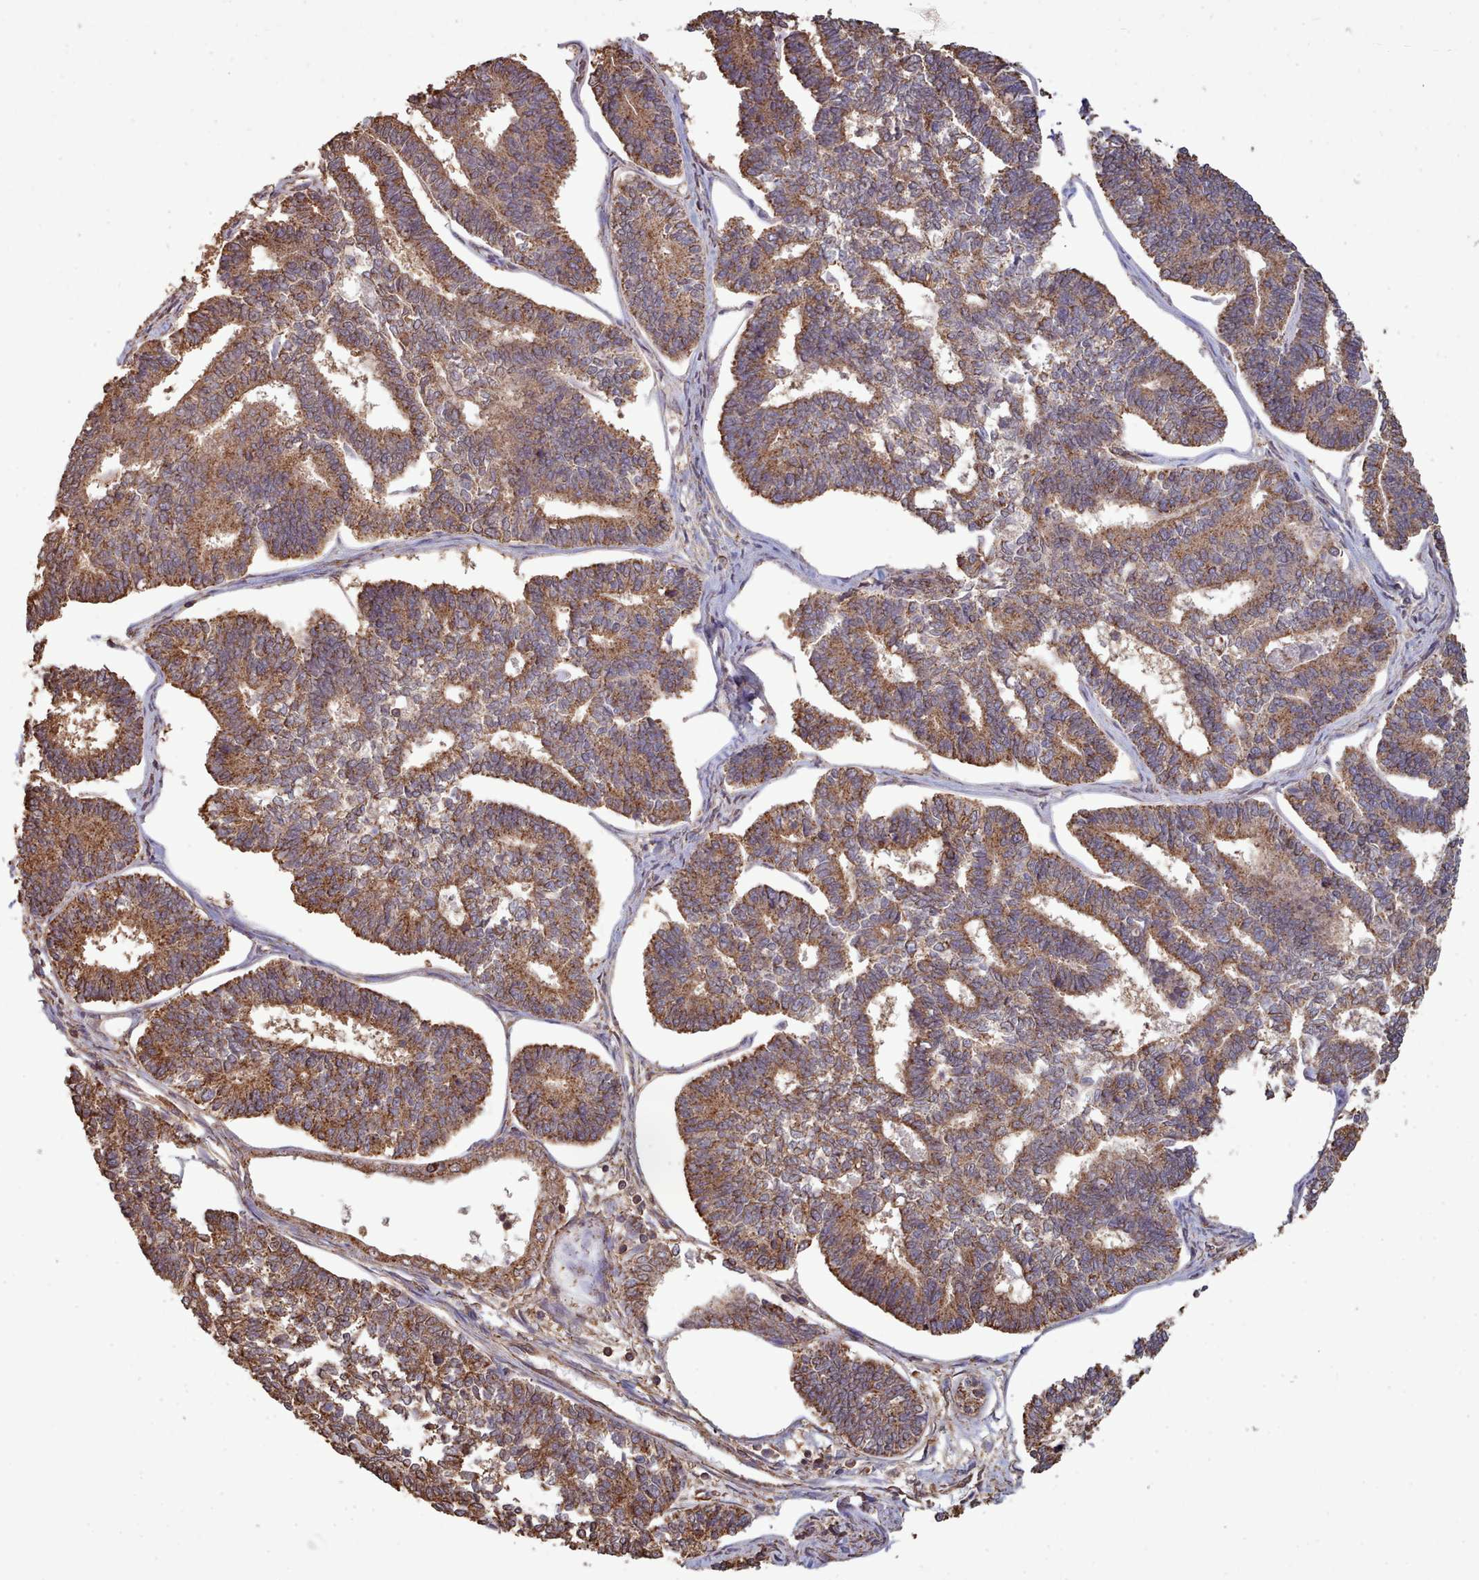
{"staining": {"intensity": "moderate", "quantity": ">75%", "location": "cytoplasmic/membranous"}, "tissue": "endometrial cancer", "cell_type": "Tumor cells", "image_type": "cancer", "snomed": [{"axis": "morphology", "description": "Adenocarcinoma, NOS"}, {"axis": "topography", "description": "Endometrium"}], "caption": "Immunohistochemical staining of endometrial cancer (adenocarcinoma) demonstrates moderate cytoplasmic/membranous protein staining in approximately >75% of tumor cells.", "gene": "METRN", "patient": {"sex": "female", "age": 70}}